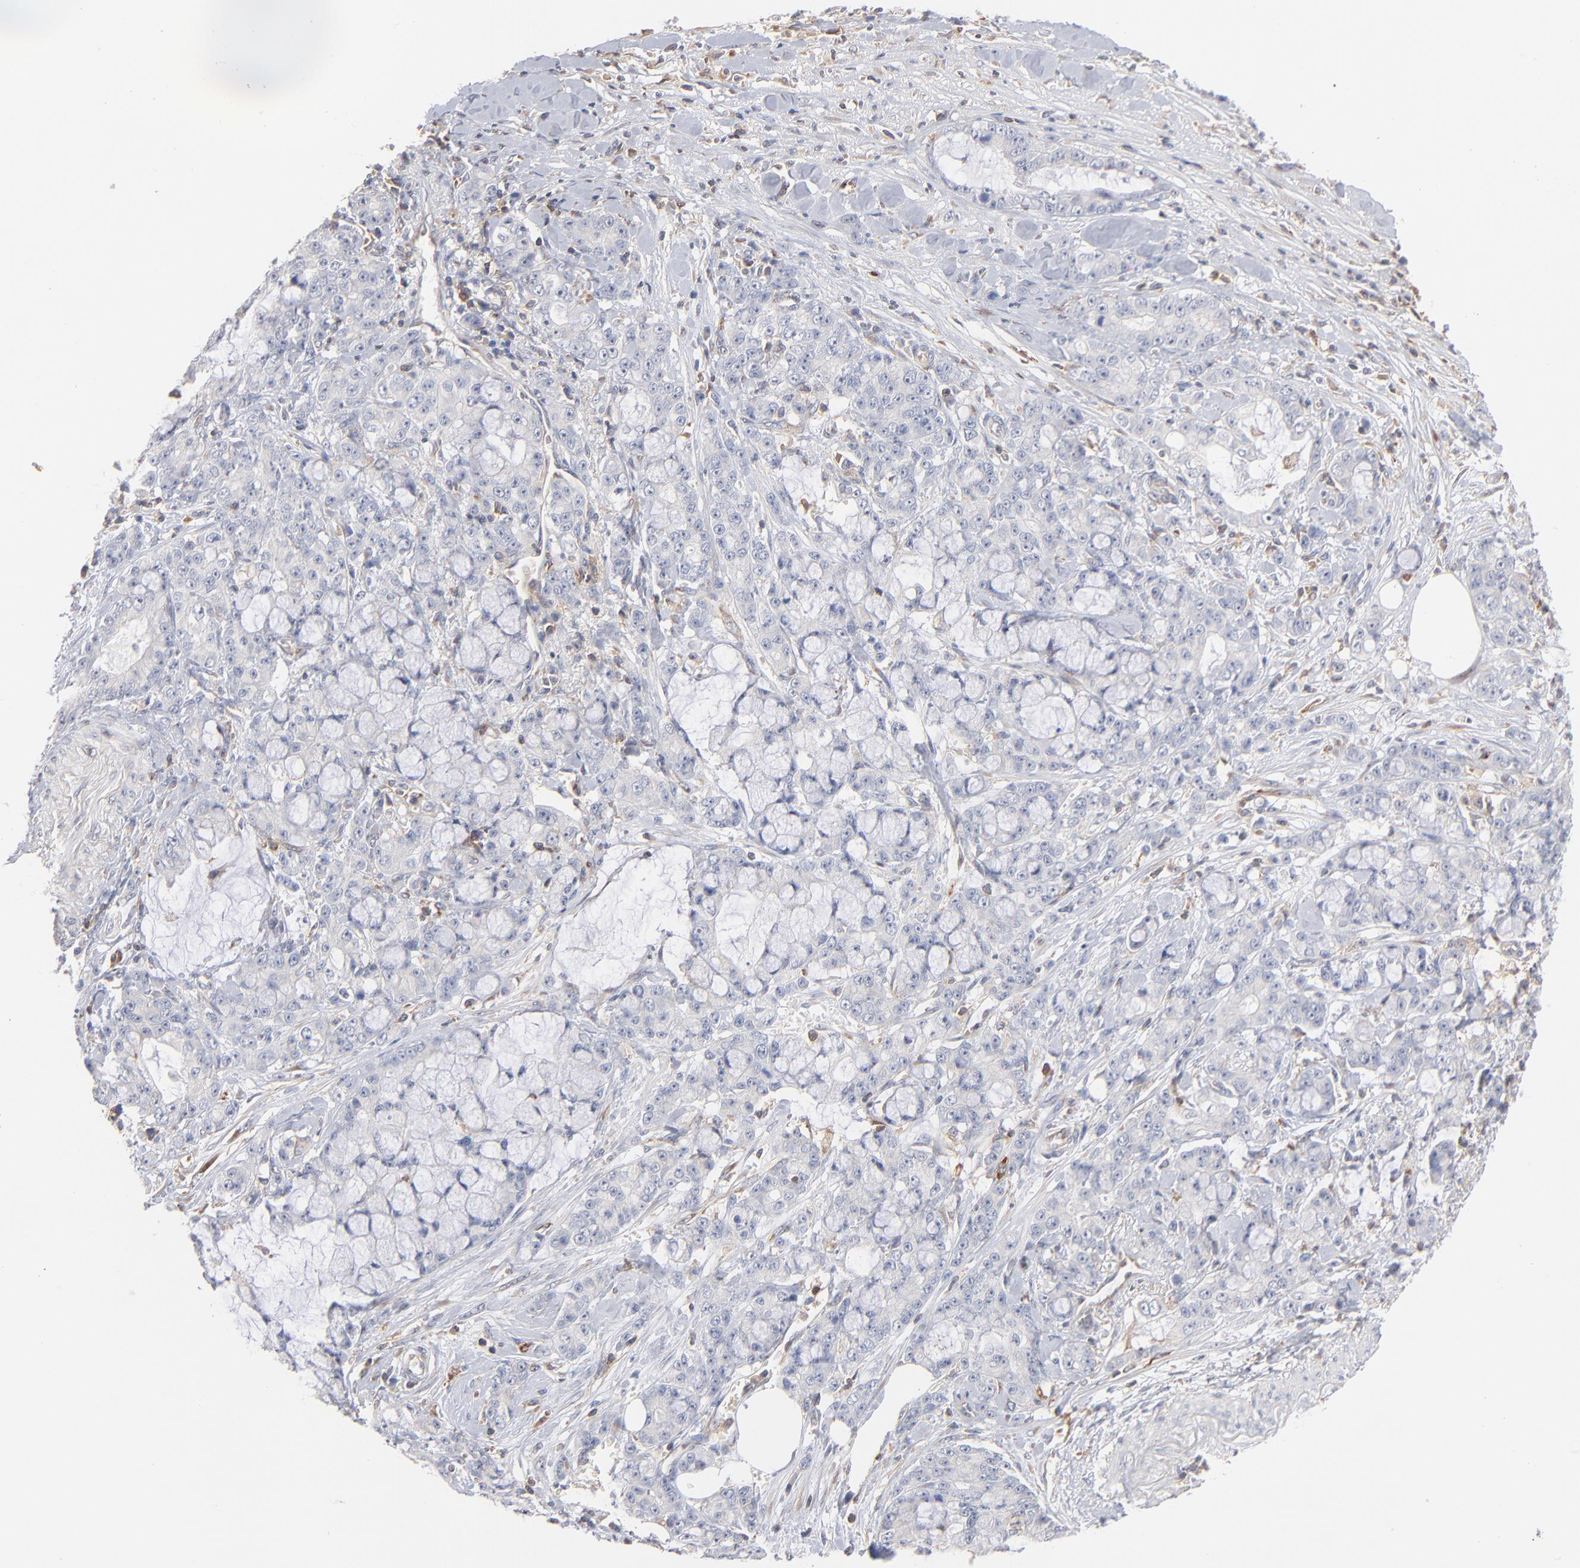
{"staining": {"intensity": "negative", "quantity": "none", "location": "none"}, "tissue": "pancreatic cancer", "cell_type": "Tumor cells", "image_type": "cancer", "snomed": [{"axis": "morphology", "description": "Adenocarcinoma, NOS"}, {"axis": "topography", "description": "Pancreas"}], "caption": "This is a photomicrograph of immunohistochemistry staining of adenocarcinoma (pancreatic), which shows no staining in tumor cells. (DAB immunohistochemistry with hematoxylin counter stain).", "gene": "WIPF1", "patient": {"sex": "female", "age": 73}}